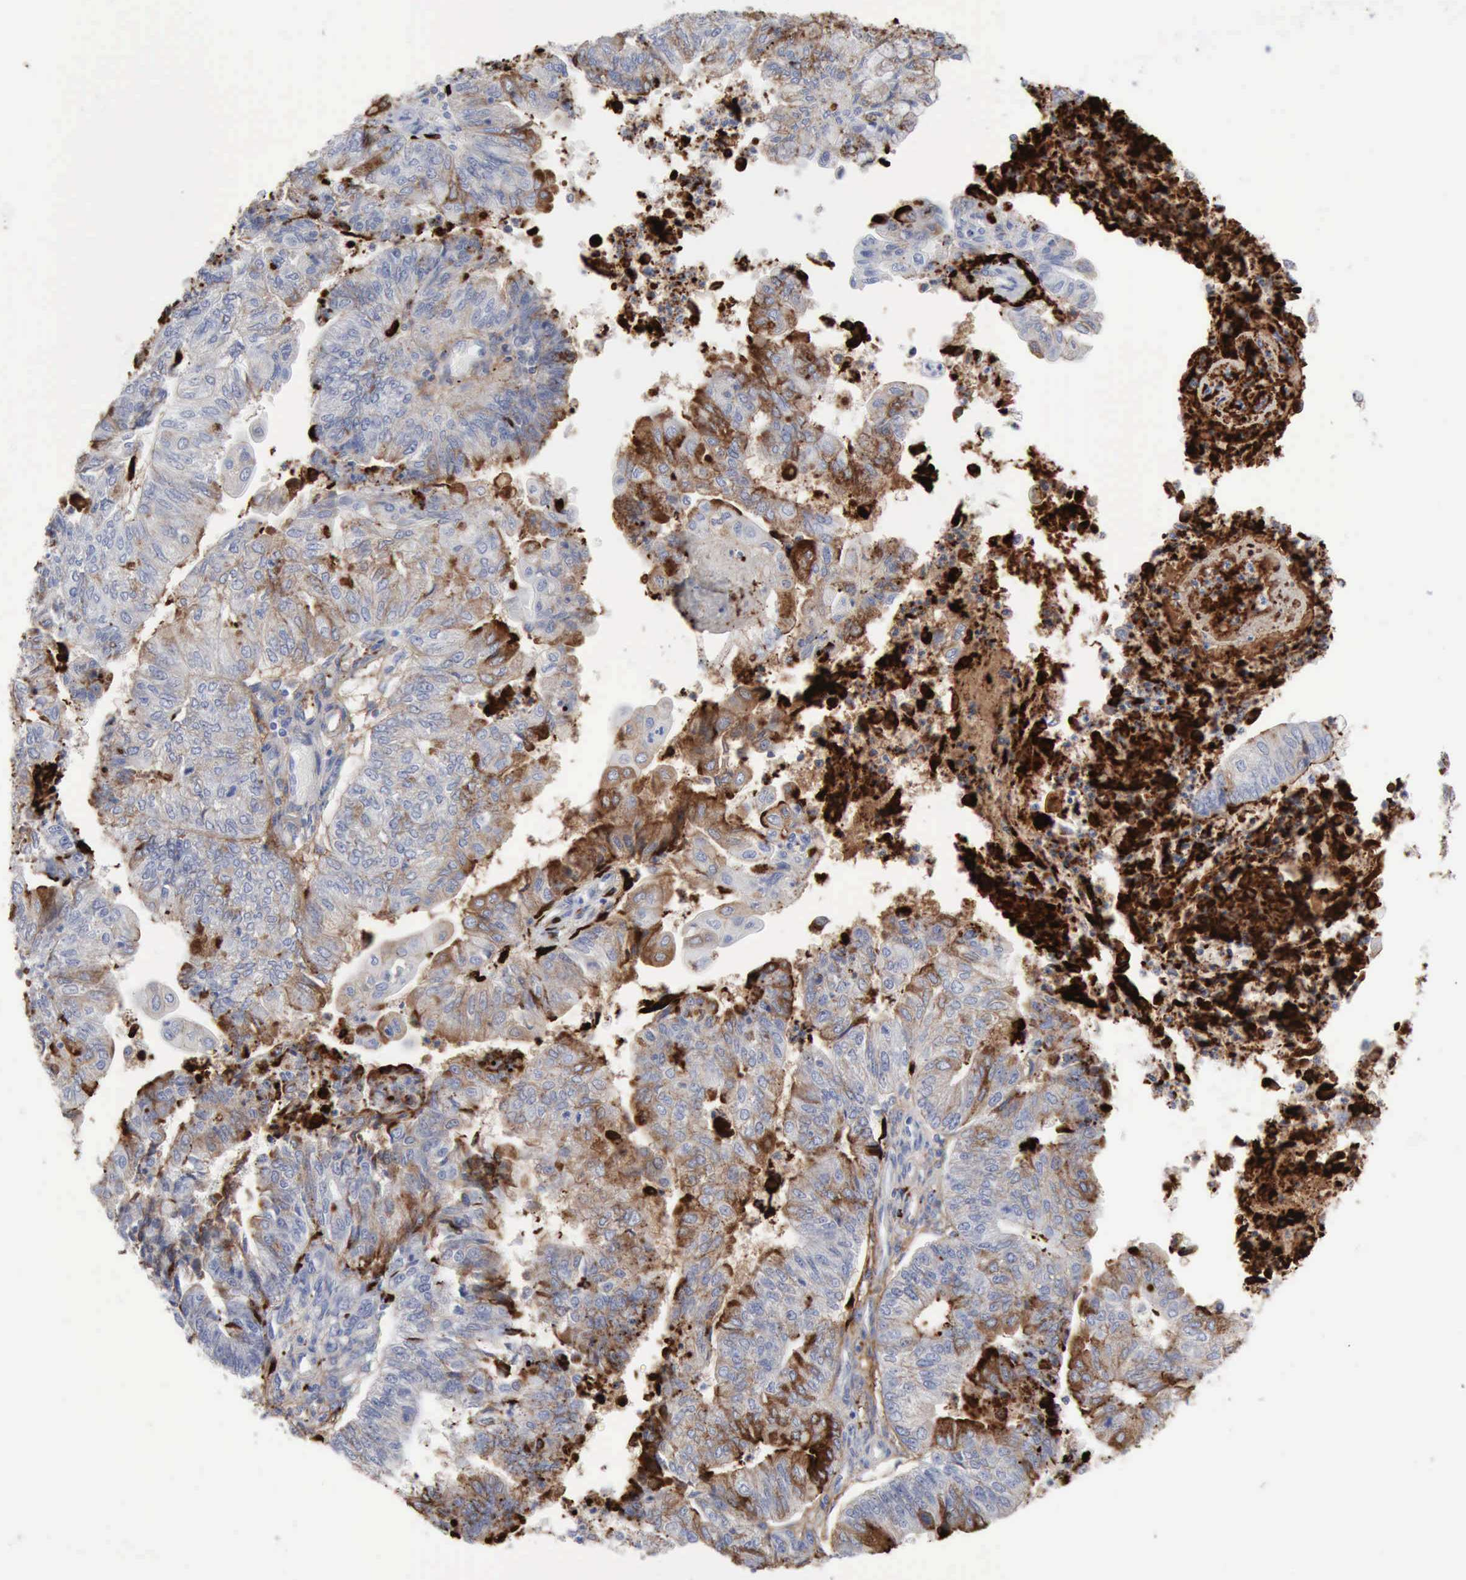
{"staining": {"intensity": "moderate", "quantity": "25%-75%", "location": "cytoplasmic/membranous"}, "tissue": "endometrial cancer", "cell_type": "Tumor cells", "image_type": "cancer", "snomed": [{"axis": "morphology", "description": "Adenocarcinoma, NOS"}, {"axis": "topography", "description": "Endometrium"}], "caption": "This photomicrograph shows immunohistochemistry (IHC) staining of human endometrial cancer, with medium moderate cytoplasmic/membranous positivity in about 25%-75% of tumor cells.", "gene": "C4BPA", "patient": {"sex": "female", "age": 59}}